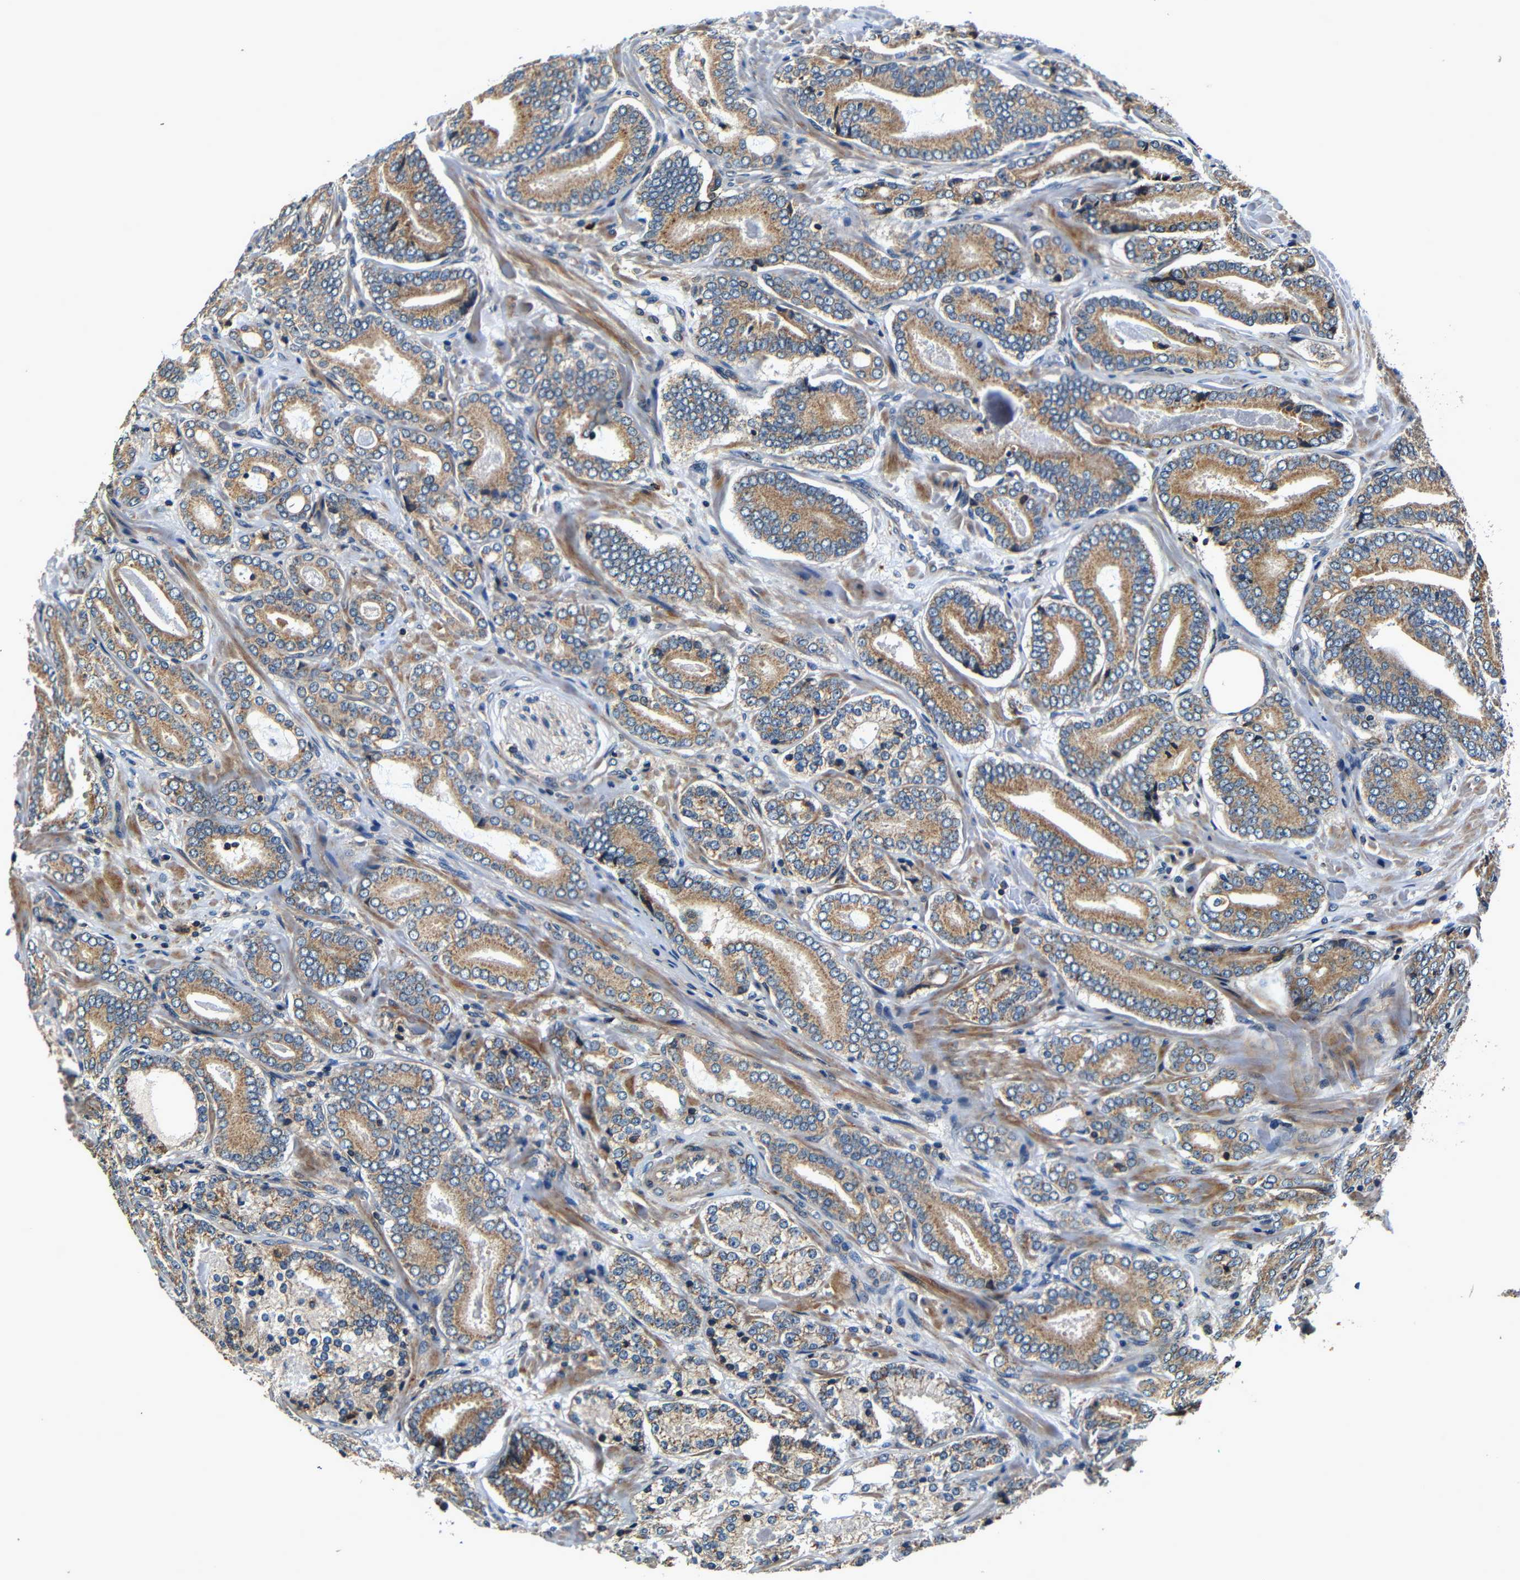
{"staining": {"intensity": "moderate", "quantity": ">75%", "location": "cytoplasmic/membranous"}, "tissue": "prostate cancer", "cell_type": "Tumor cells", "image_type": "cancer", "snomed": [{"axis": "morphology", "description": "Adenocarcinoma, High grade"}, {"axis": "topography", "description": "Prostate"}], "caption": "Immunohistochemical staining of human prostate cancer reveals medium levels of moderate cytoplasmic/membranous positivity in approximately >75% of tumor cells.", "gene": "MTX1", "patient": {"sex": "male", "age": 61}}